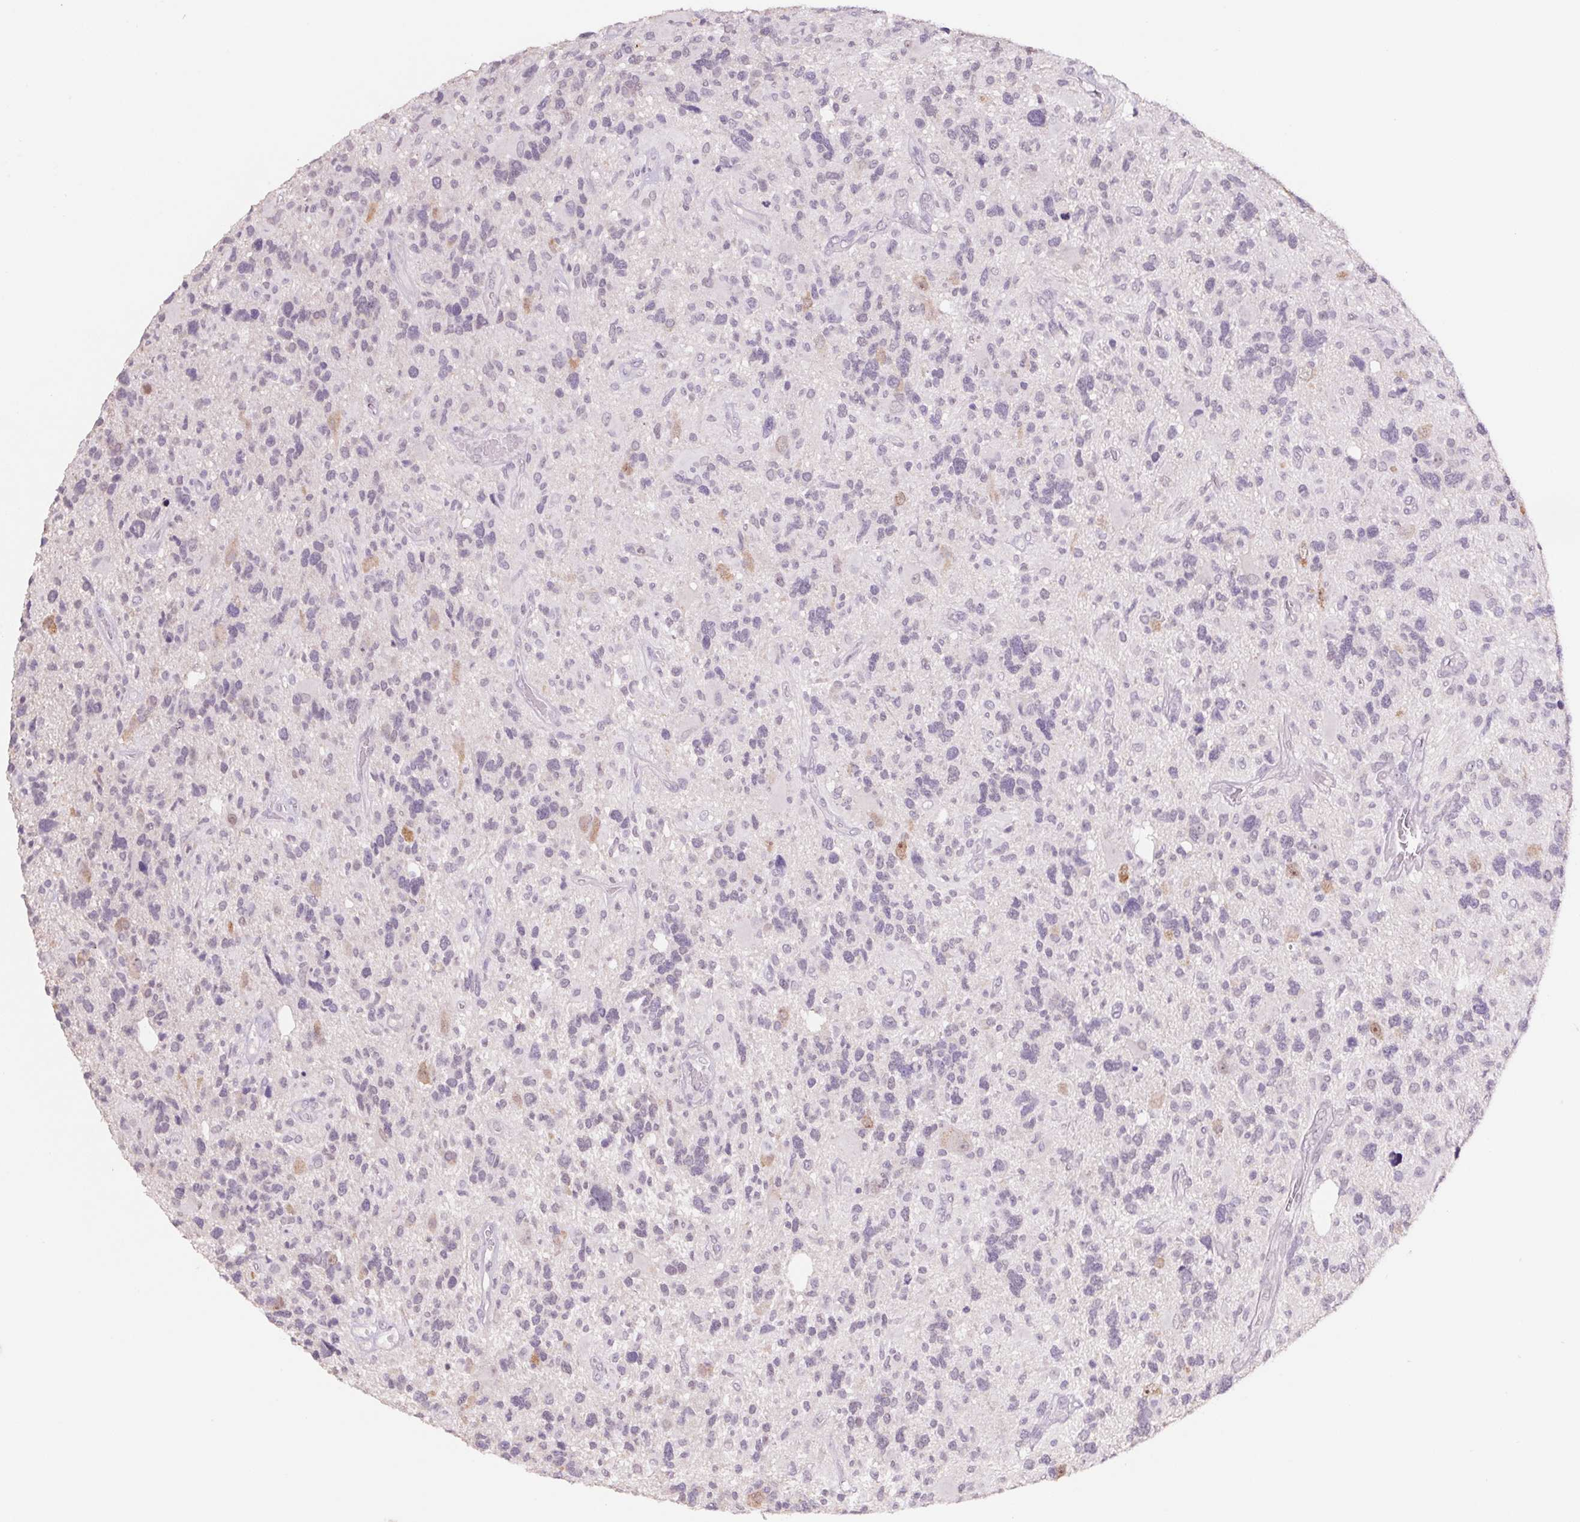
{"staining": {"intensity": "negative", "quantity": "none", "location": "none"}, "tissue": "glioma", "cell_type": "Tumor cells", "image_type": "cancer", "snomed": [{"axis": "morphology", "description": "Glioma, malignant, High grade"}, {"axis": "topography", "description": "Brain"}], "caption": "DAB (3,3'-diaminobenzidine) immunohistochemical staining of glioma demonstrates no significant staining in tumor cells.", "gene": "PNMA8B", "patient": {"sex": "male", "age": 49}}